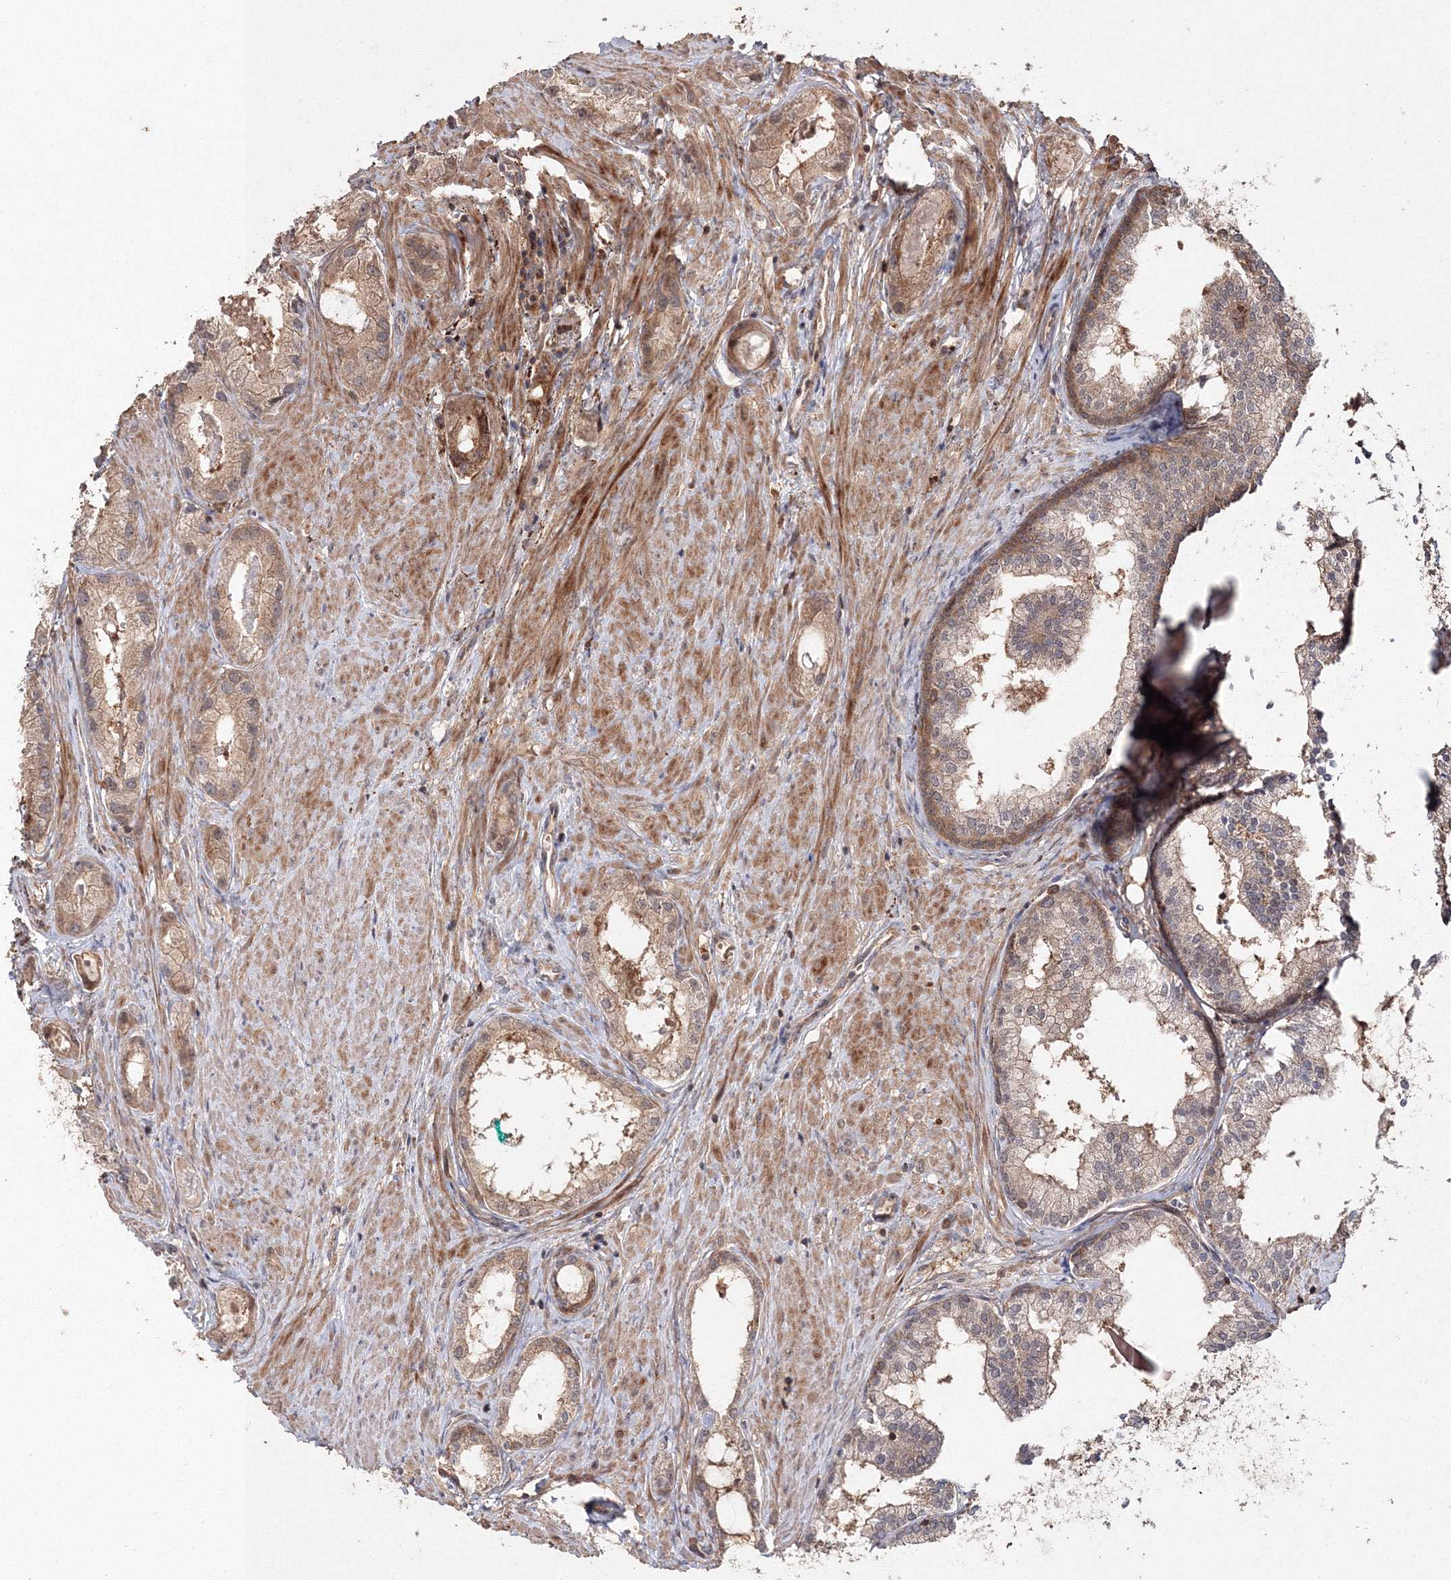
{"staining": {"intensity": "weak", "quantity": ">75%", "location": "cytoplasmic/membranous"}, "tissue": "prostate cancer", "cell_type": "Tumor cells", "image_type": "cancer", "snomed": [{"axis": "morphology", "description": "Adenocarcinoma, Low grade"}, {"axis": "topography", "description": "Prostate"}], "caption": "The immunohistochemical stain highlights weak cytoplasmic/membranous staining in tumor cells of prostate cancer tissue.", "gene": "DDO", "patient": {"sex": "male", "age": 62}}